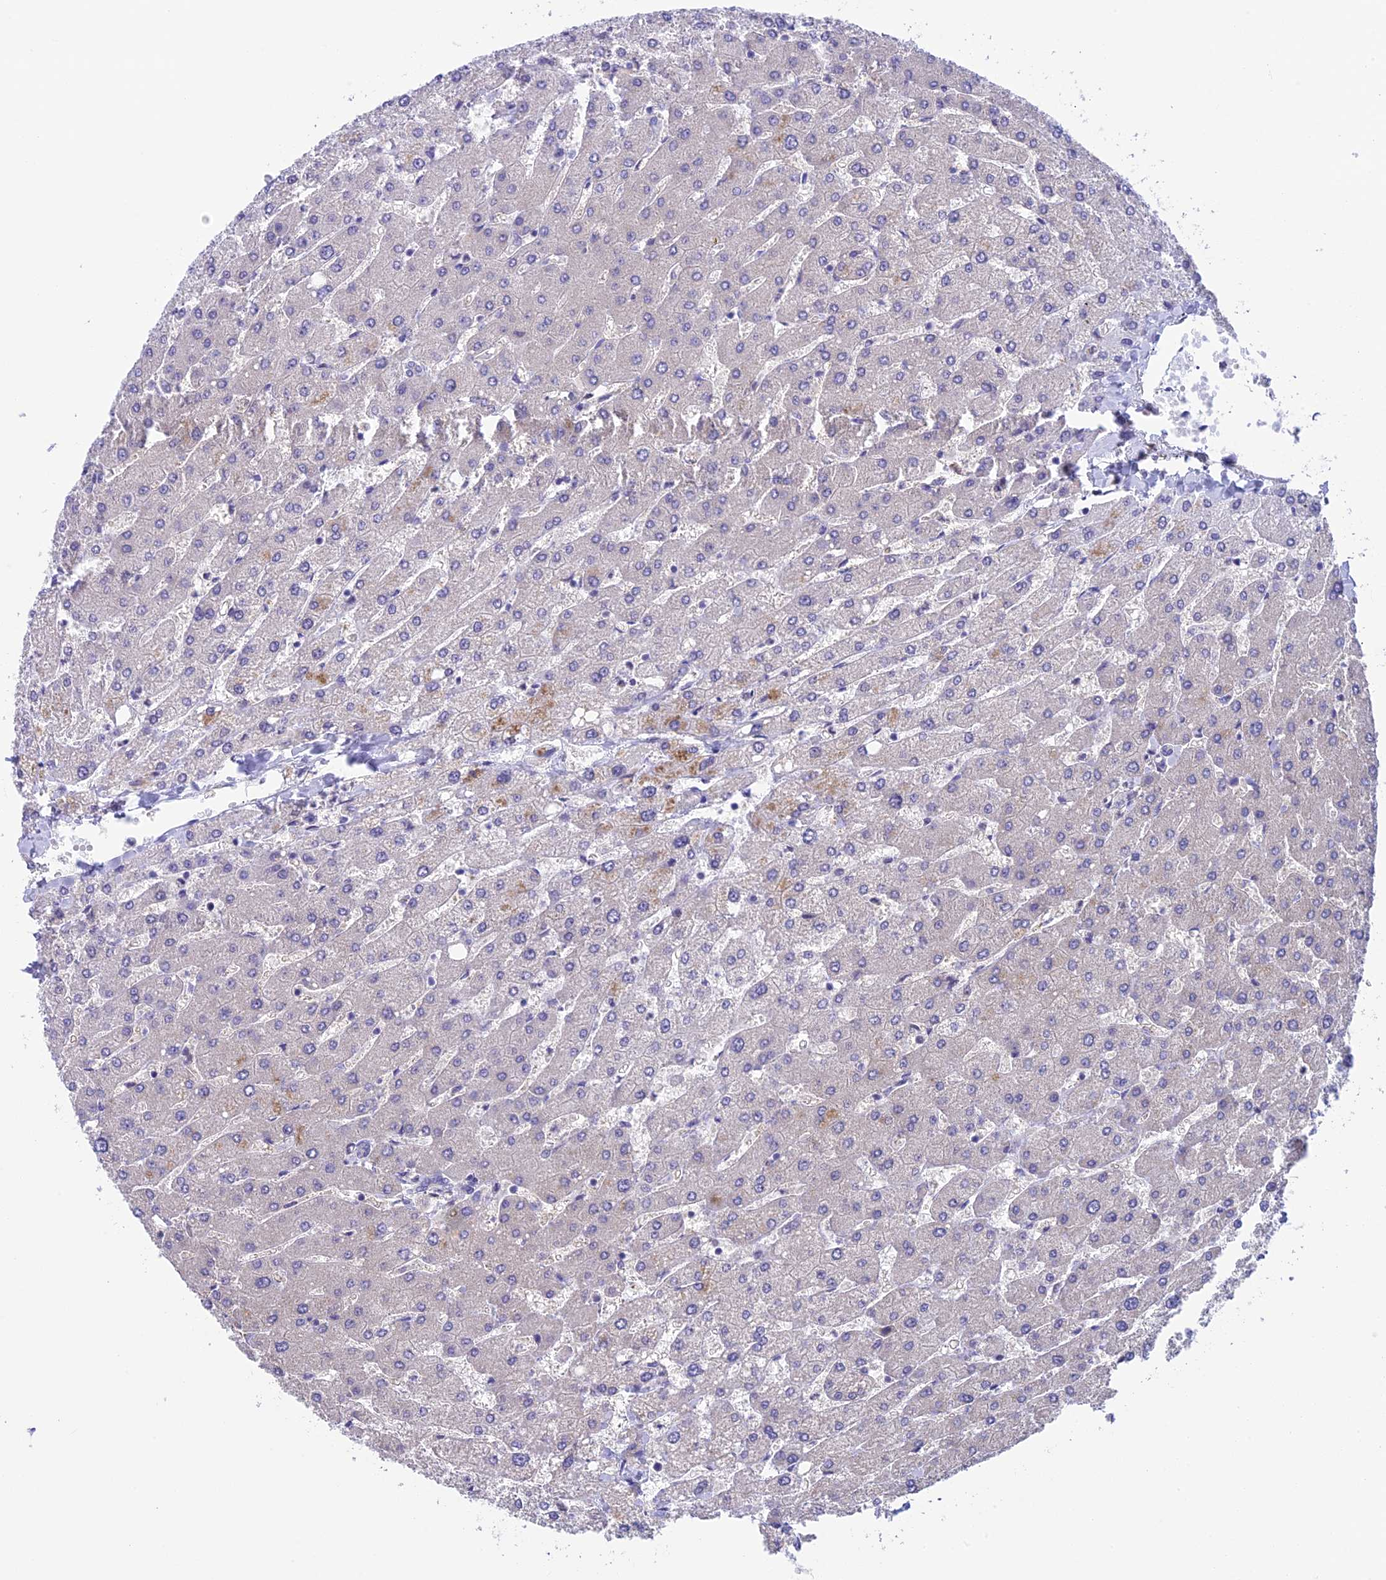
{"staining": {"intensity": "negative", "quantity": "none", "location": "none"}, "tissue": "liver", "cell_type": "Cholangiocytes", "image_type": "normal", "snomed": [{"axis": "morphology", "description": "Normal tissue, NOS"}, {"axis": "topography", "description": "Liver"}], "caption": "Histopathology image shows no protein staining in cholangiocytes of unremarkable liver.", "gene": "IGSF6", "patient": {"sex": "male", "age": 55}}